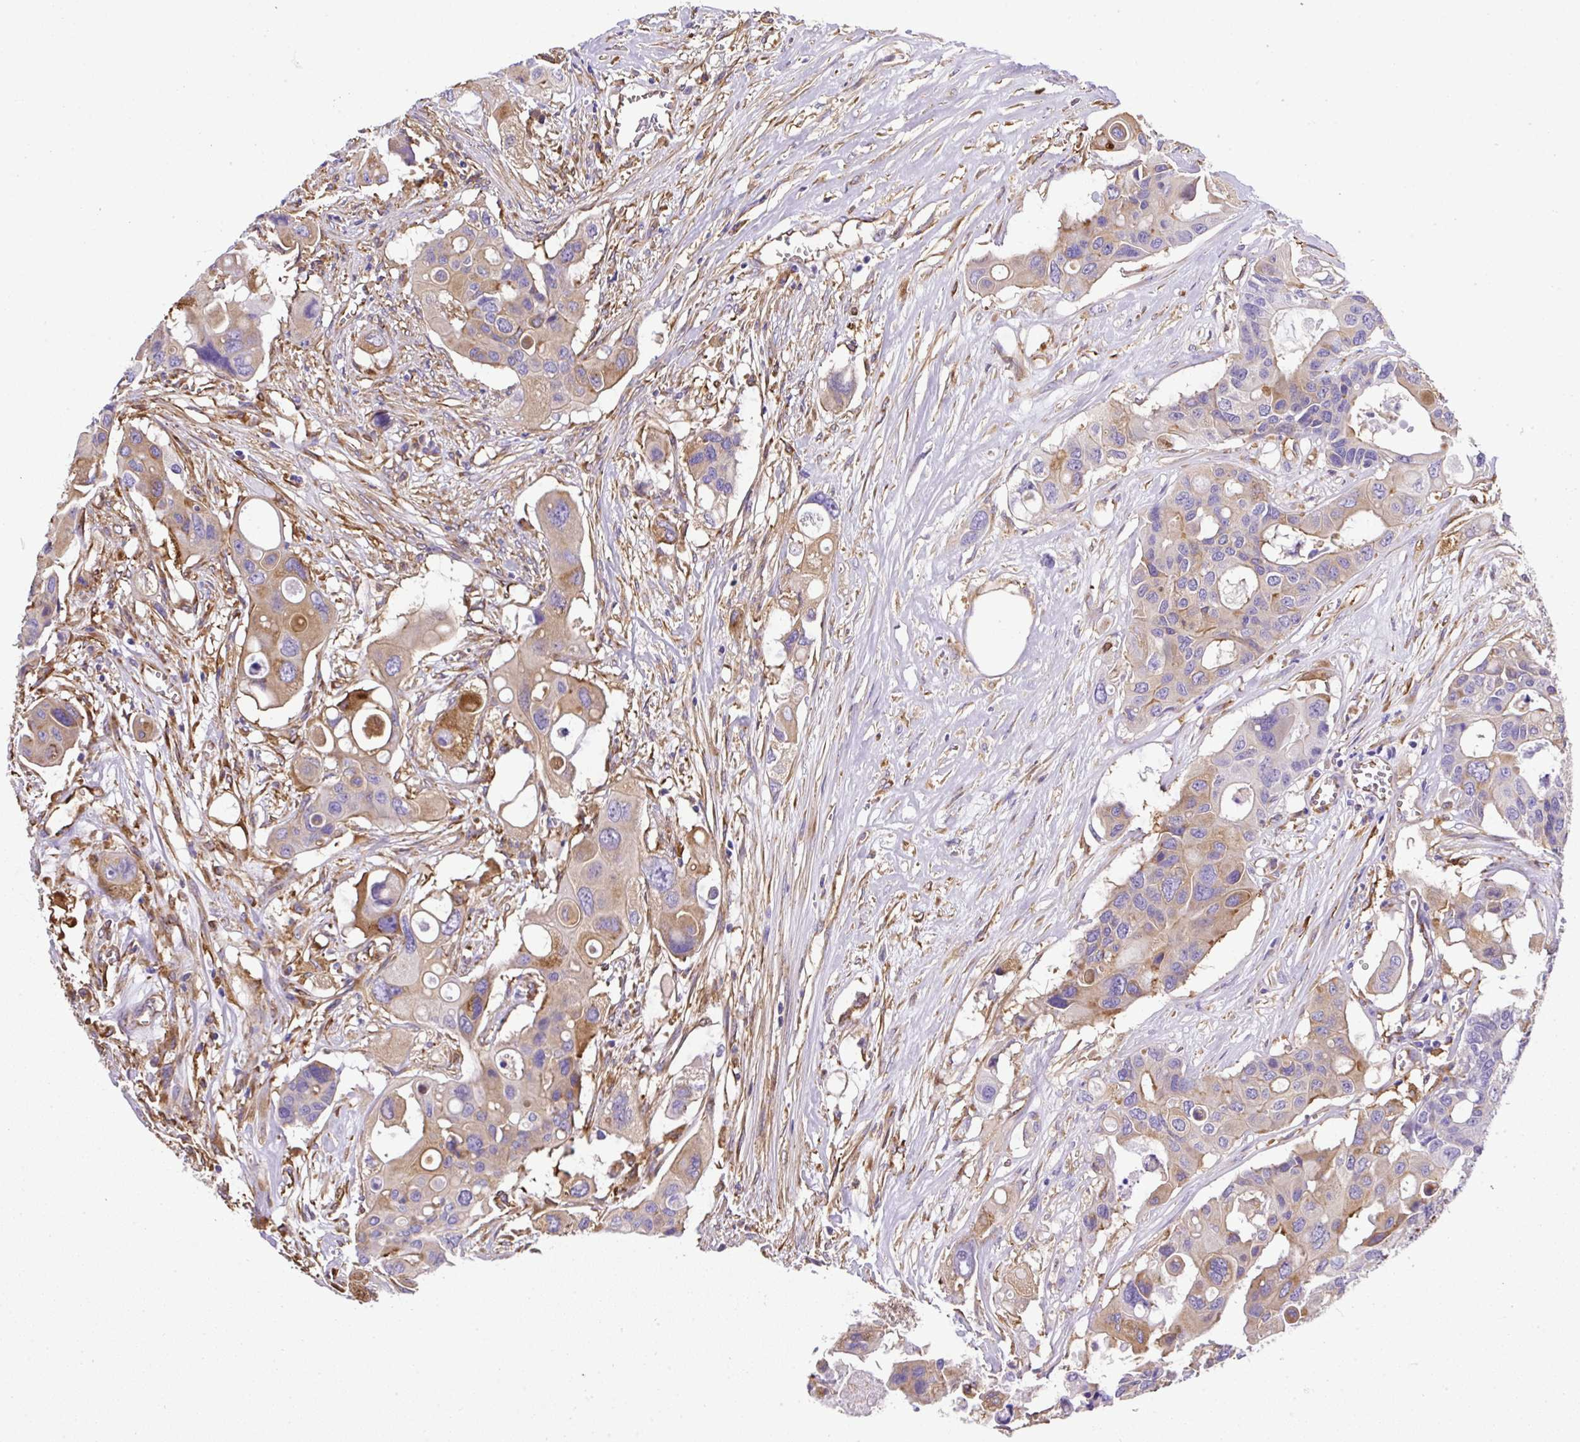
{"staining": {"intensity": "moderate", "quantity": "<25%", "location": "cytoplasmic/membranous"}, "tissue": "colorectal cancer", "cell_type": "Tumor cells", "image_type": "cancer", "snomed": [{"axis": "morphology", "description": "Adenocarcinoma, NOS"}, {"axis": "topography", "description": "Colon"}], "caption": "Adenocarcinoma (colorectal) stained with a brown dye displays moderate cytoplasmic/membranous positive expression in about <25% of tumor cells.", "gene": "MAGEB5", "patient": {"sex": "male", "age": 77}}